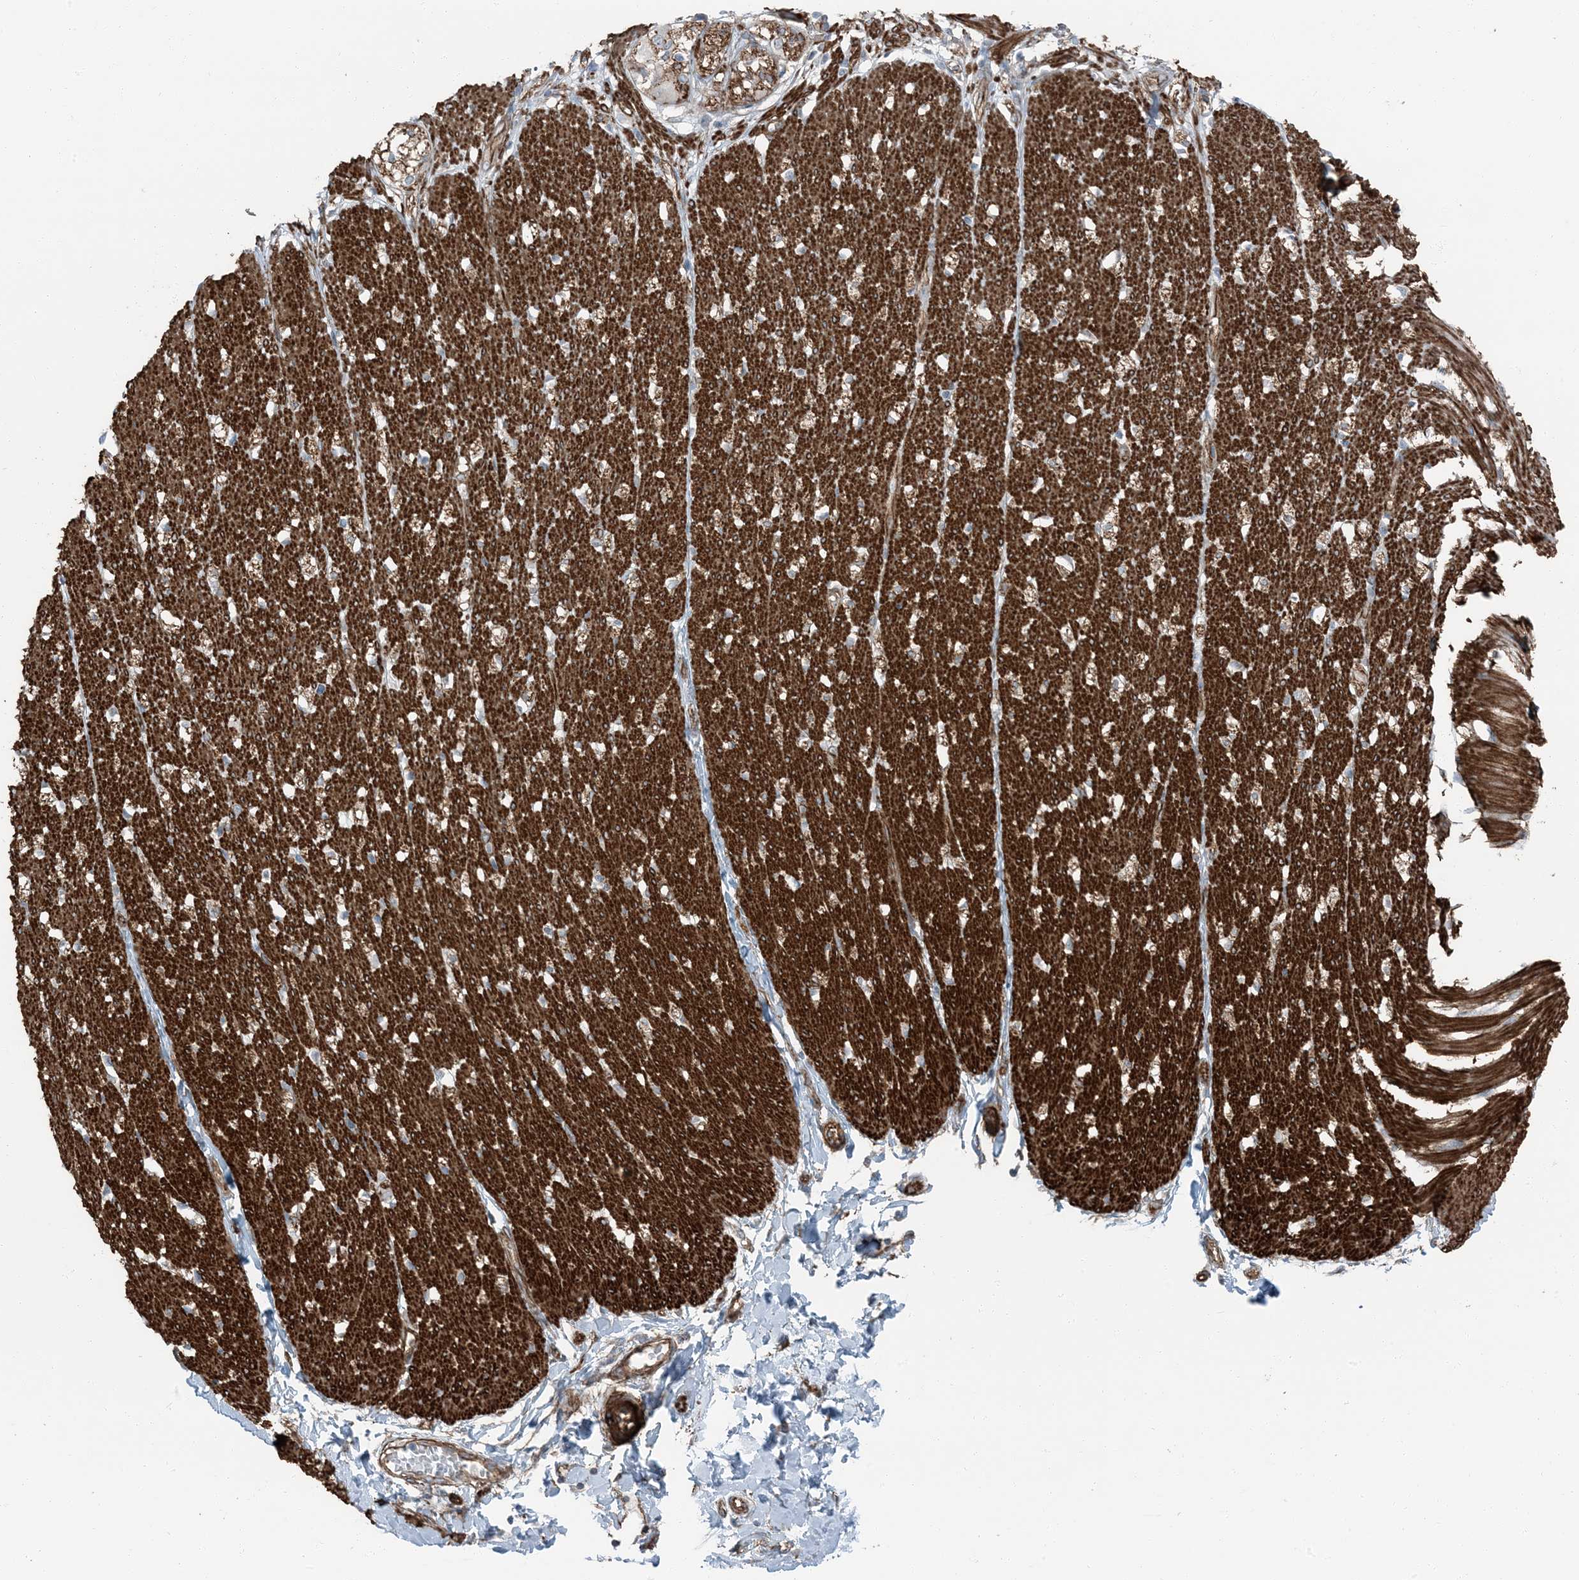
{"staining": {"intensity": "strong", "quantity": ">75%", "location": "cytoplasmic/membranous"}, "tissue": "smooth muscle", "cell_type": "Smooth muscle cells", "image_type": "normal", "snomed": [{"axis": "morphology", "description": "Normal tissue, NOS"}, {"axis": "morphology", "description": "Adenocarcinoma, NOS"}, {"axis": "topography", "description": "Colon"}, {"axis": "topography", "description": "Peripheral nerve tissue"}], "caption": "Normal smooth muscle displays strong cytoplasmic/membranous positivity in about >75% of smooth muscle cells, visualized by immunohistochemistry. (DAB IHC with brightfield microscopy, high magnification).", "gene": "ZFP90", "patient": {"sex": "male", "age": 14}}